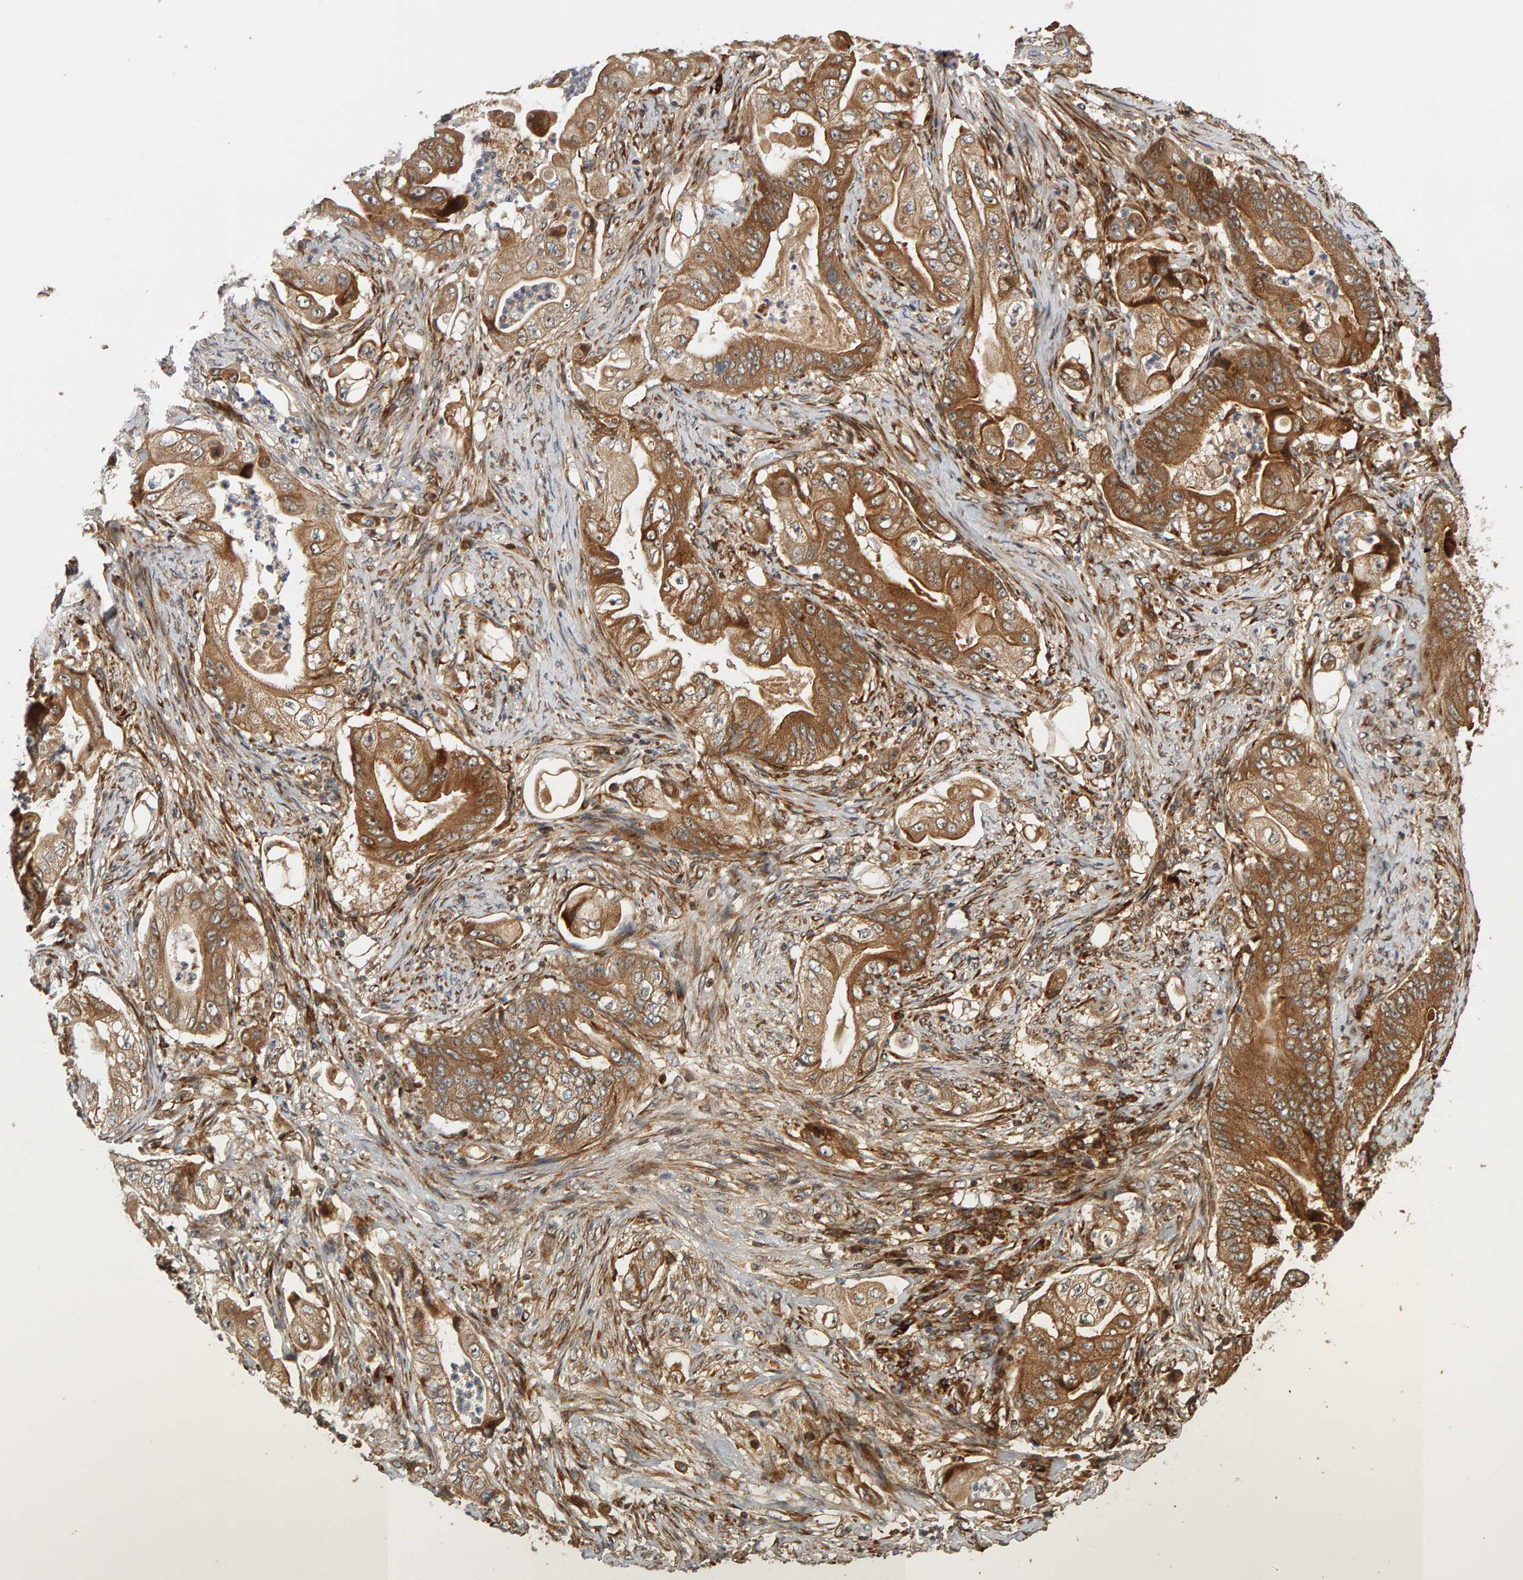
{"staining": {"intensity": "strong", "quantity": ">75%", "location": "cytoplasmic/membranous"}, "tissue": "stomach cancer", "cell_type": "Tumor cells", "image_type": "cancer", "snomed": [{"axis": "morphology", "description": "Adenocarcinoma, NOS"}, {"axis": "topography", "description": "Stomach"}], "caption": "IHC (DAB (3,3'-diaminobenzidine)) staining of stomach adenocarcinoma displays strong cytoplasmic/membranous protein positivity in about >75% of tumor cells. The protein of interest is stained brown, and the nuclei are stained in blue (DAB IHC with brightfield microscopy, high magnification).", "gene": "ZFAND1", "patient": {"sex": "female", "age": 73}}